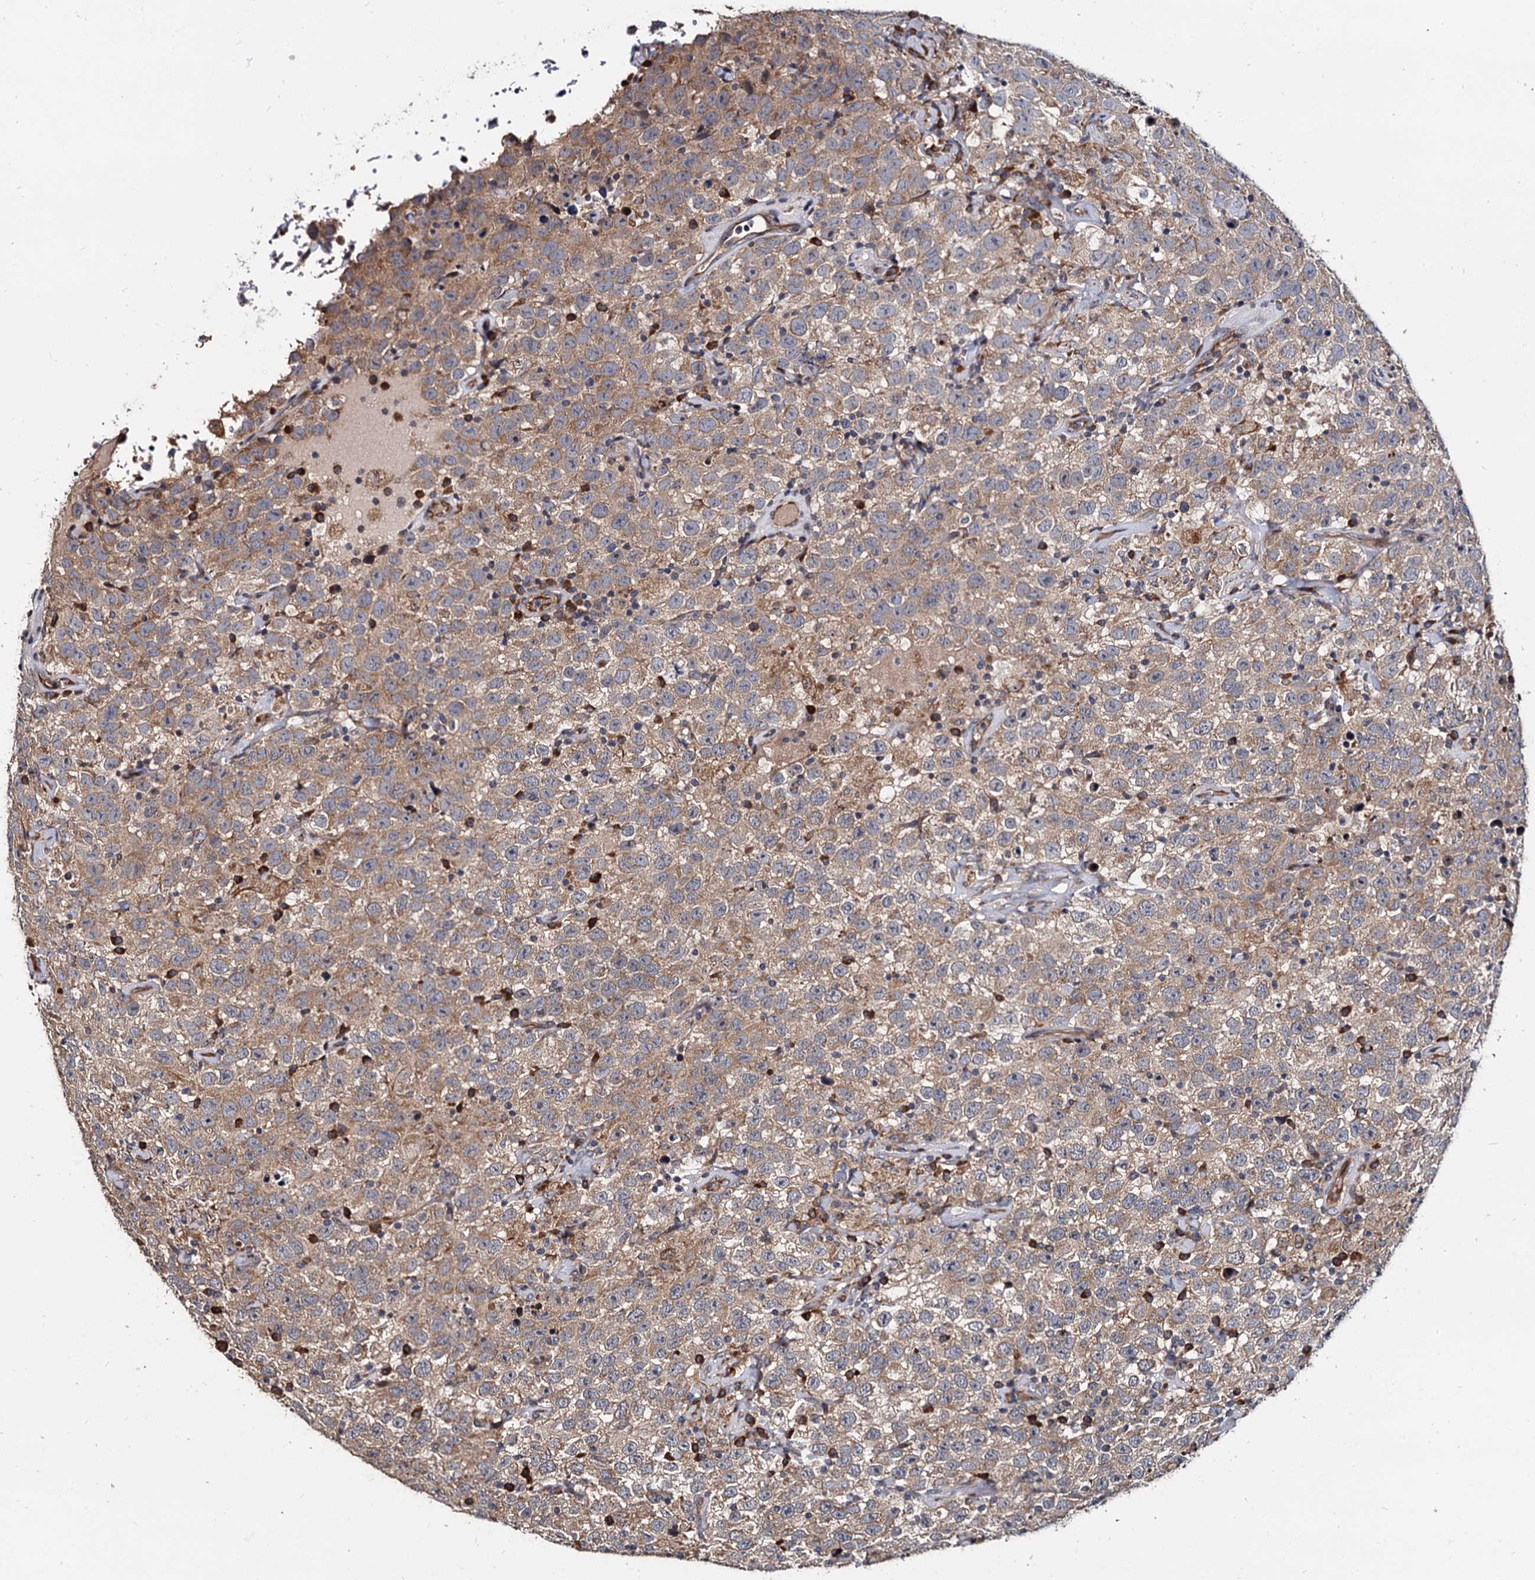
{"staining": {"intensity": "moderate", "quantity": ">75%", "location": "cytoplasmic/membranous"}, "tissue": "testis cancer", "cell_type": "Tumor cells", "image_type": "cancer", "snomed": [{"axis": "morphology", "description": "Seminoma, NOS"}, {"axis": "topography", "description": "Testis"}], "caption": "Testis cancer tissue reveals moderate cytoplasmic/membranous staining in approximately >75% of tumor cells", "gene": "WWC3", "patient": {"sex": "male", "age": 41}}